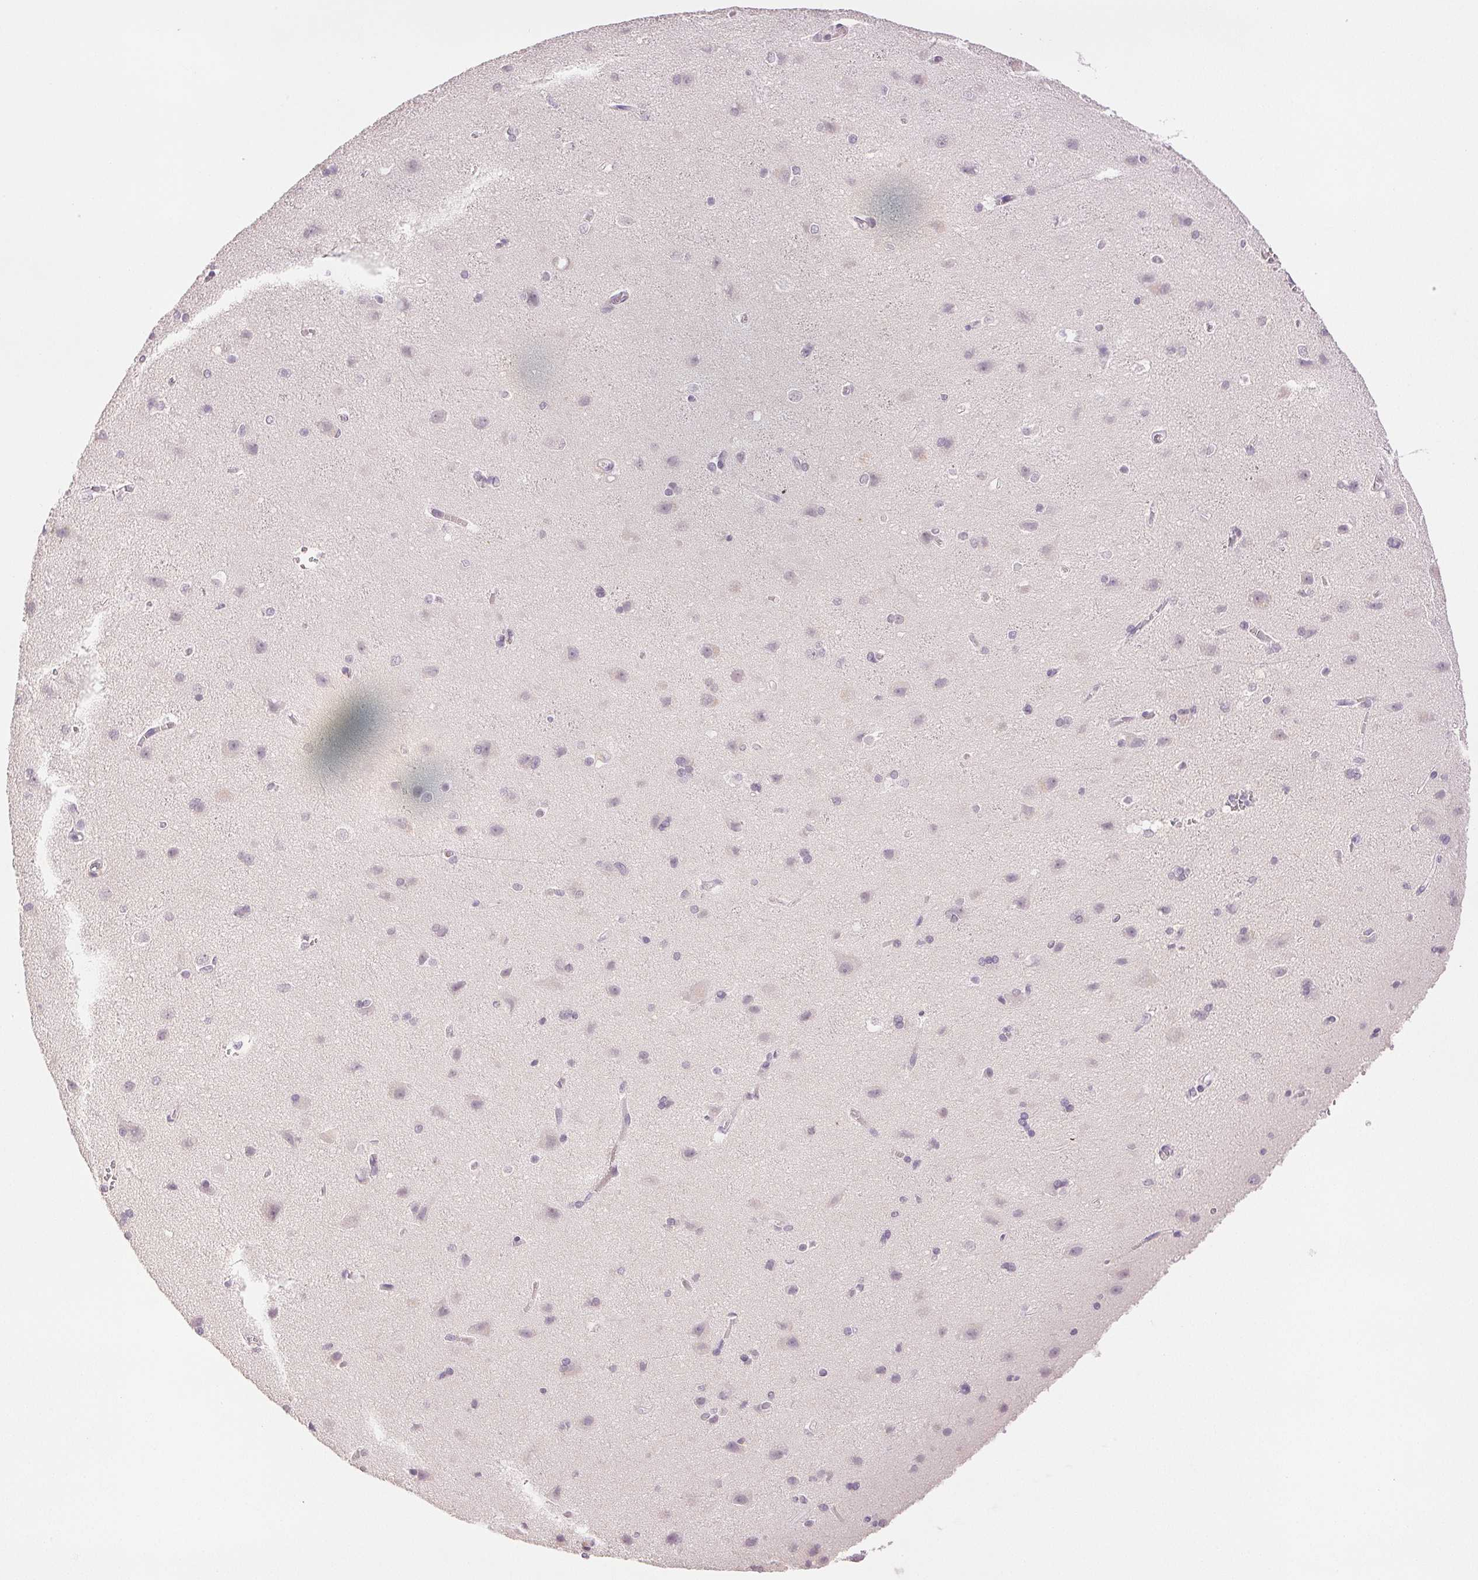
{"staining": {"intensity": "negative", "quantity": "none", "location": "none"}, "tissue": "cerebral cortex", "cell_type": "Endothelial cells", "image_type": "normal", "snomed": [{"axis": "morphology", "description": "Normal tissue, NOS"}, {"axis": "topography", "description": "Cerebral cortex"}], "caption": "Immunohistochemistry (IHC) photomicrograph of normal cerebral cortex: human cerebral cortex stained with DAB reveals no significant protein staining in endothelial cells.", "gene": "SCGN", "patient": {"sex": "male", "age": 37}}